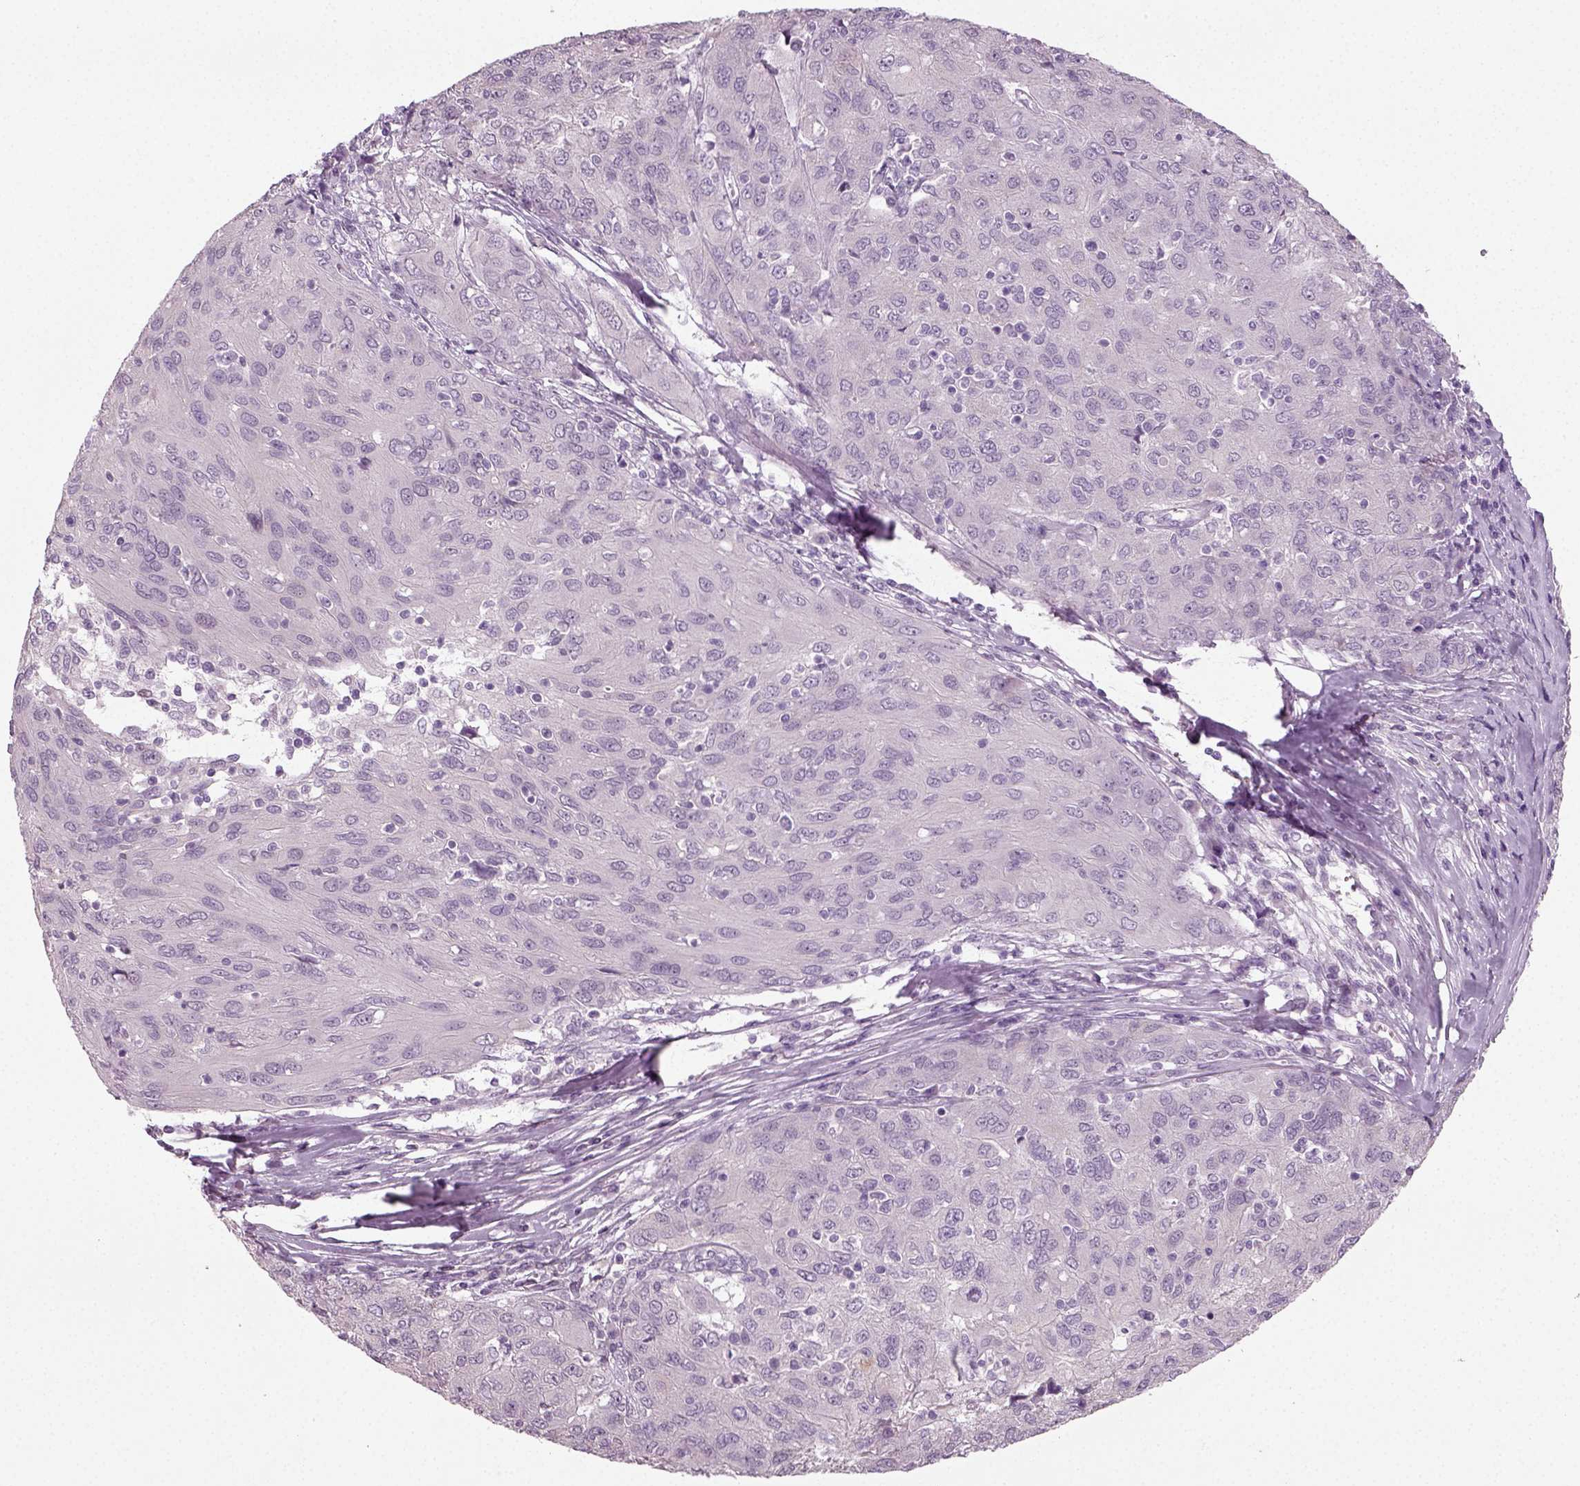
{"staining": {"intensity": "negative", "quantity": "none", "location": "none"}, "tissue": "ovarian cancer", "cell_type": "Tumor cells", "image_type": "cancer", "snomed": [{"axis": "morphology", "description": "Carcinoma, endometroid"}, {"axis": "topography", "description": "Ovary"}], "caption": "Tumor cells are negative for brown protein staining in endometroid carcinoma (ovarian).", "gene": "SYNGAP1", "patient": {"sex": "female", "age": 50}}